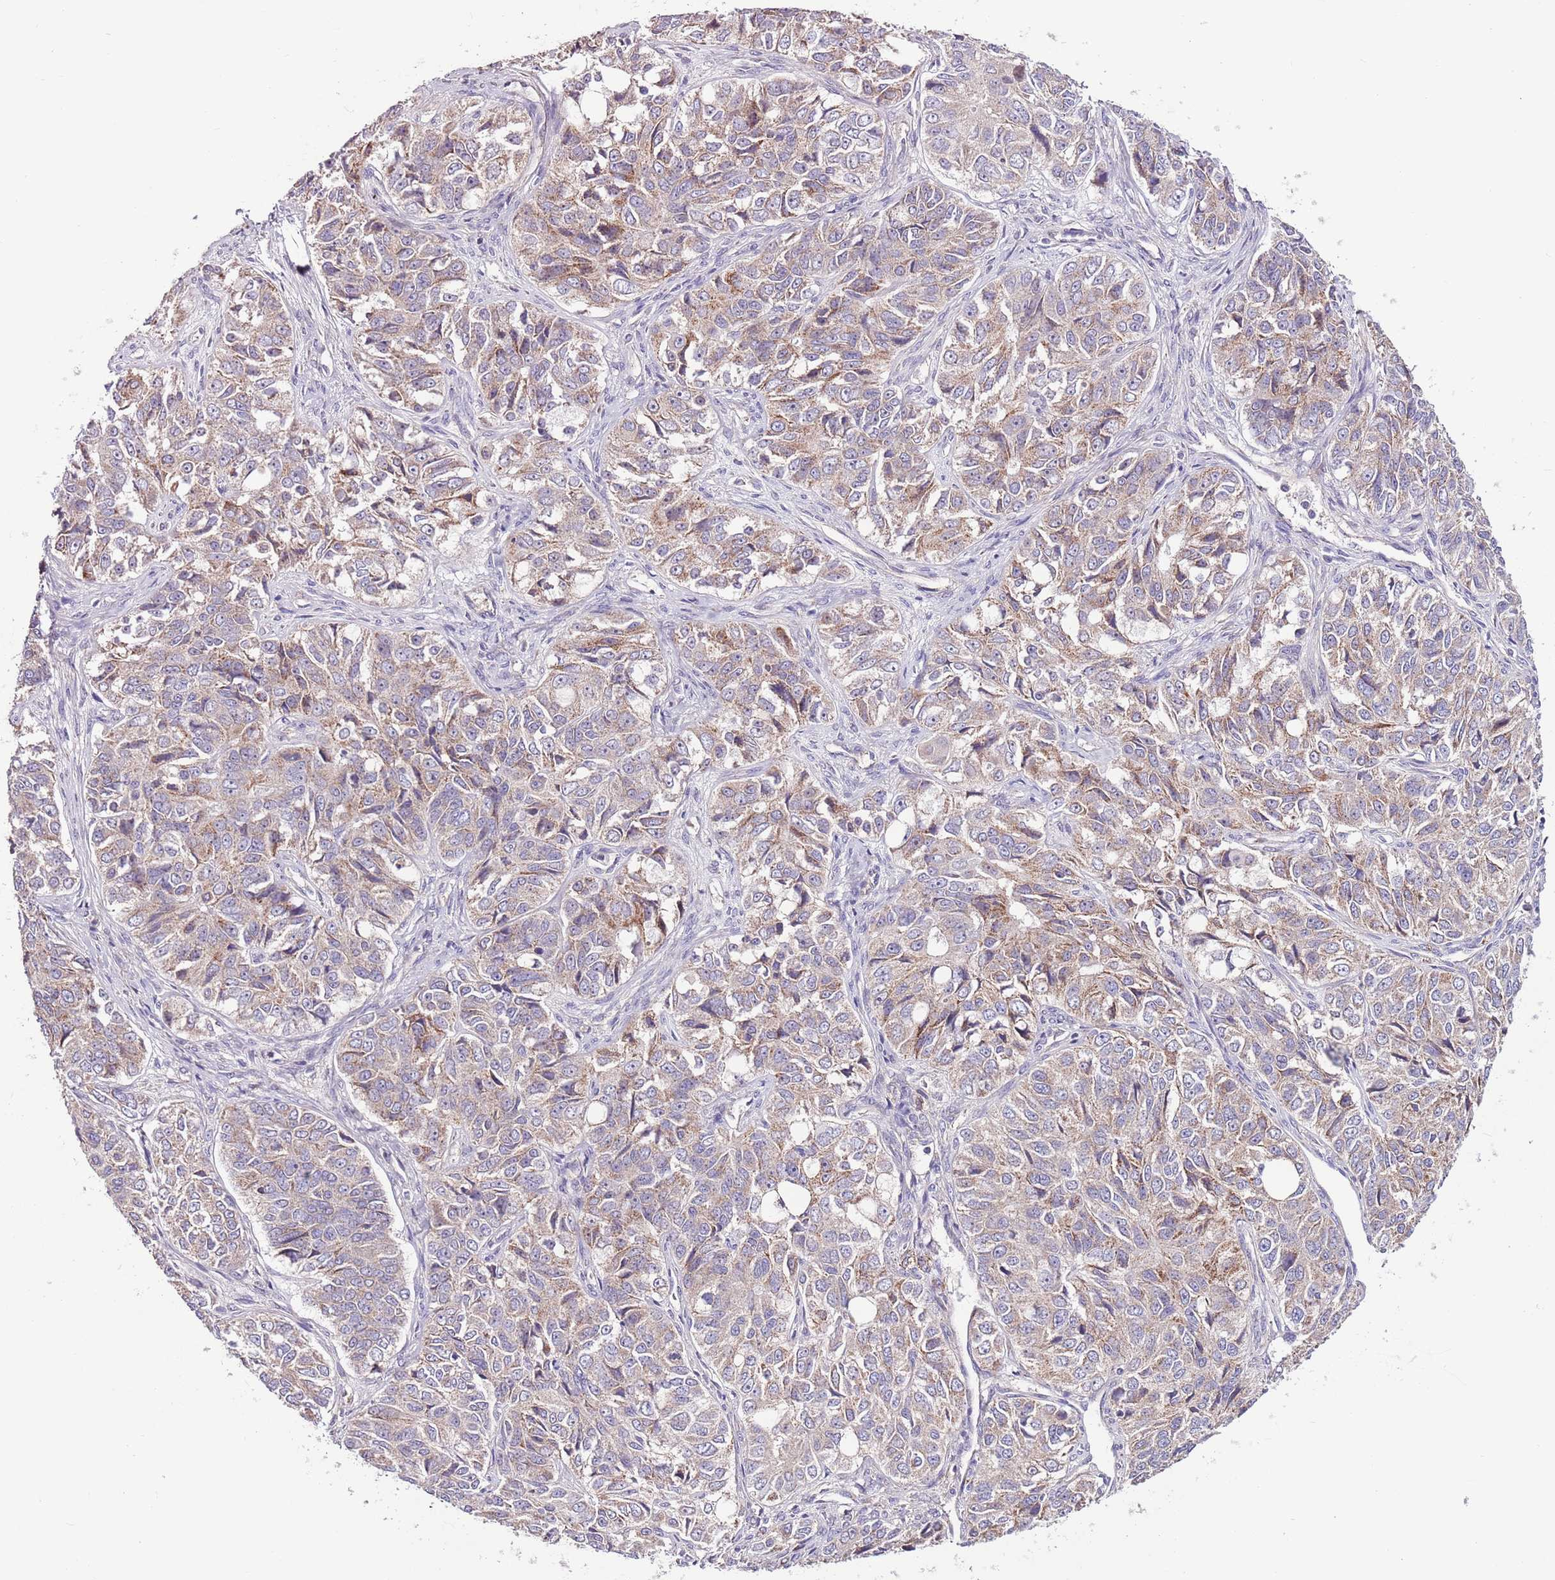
{"staining": {"intensity": "moderate", "quantity": "25%-75%", "location": "cytoplasmic/membranous"}, "tissue": "ovarian cancer", "cell_type": "Tumor cells", "image_type": "cancer", "snomed": [{"axis": "morphology", "description": "Carcinoma, endometroid"}, {"axis": "topography", "description": "Ovary"}], "caption": "Protein staining exhibits moderate cytoplasmic/membranous staining in approximately 25%-75% of tumor cells in endometroid carcinoma (ovarian).", "gene": "SMG1", "patient": {"sex": "female", "age": 51}}